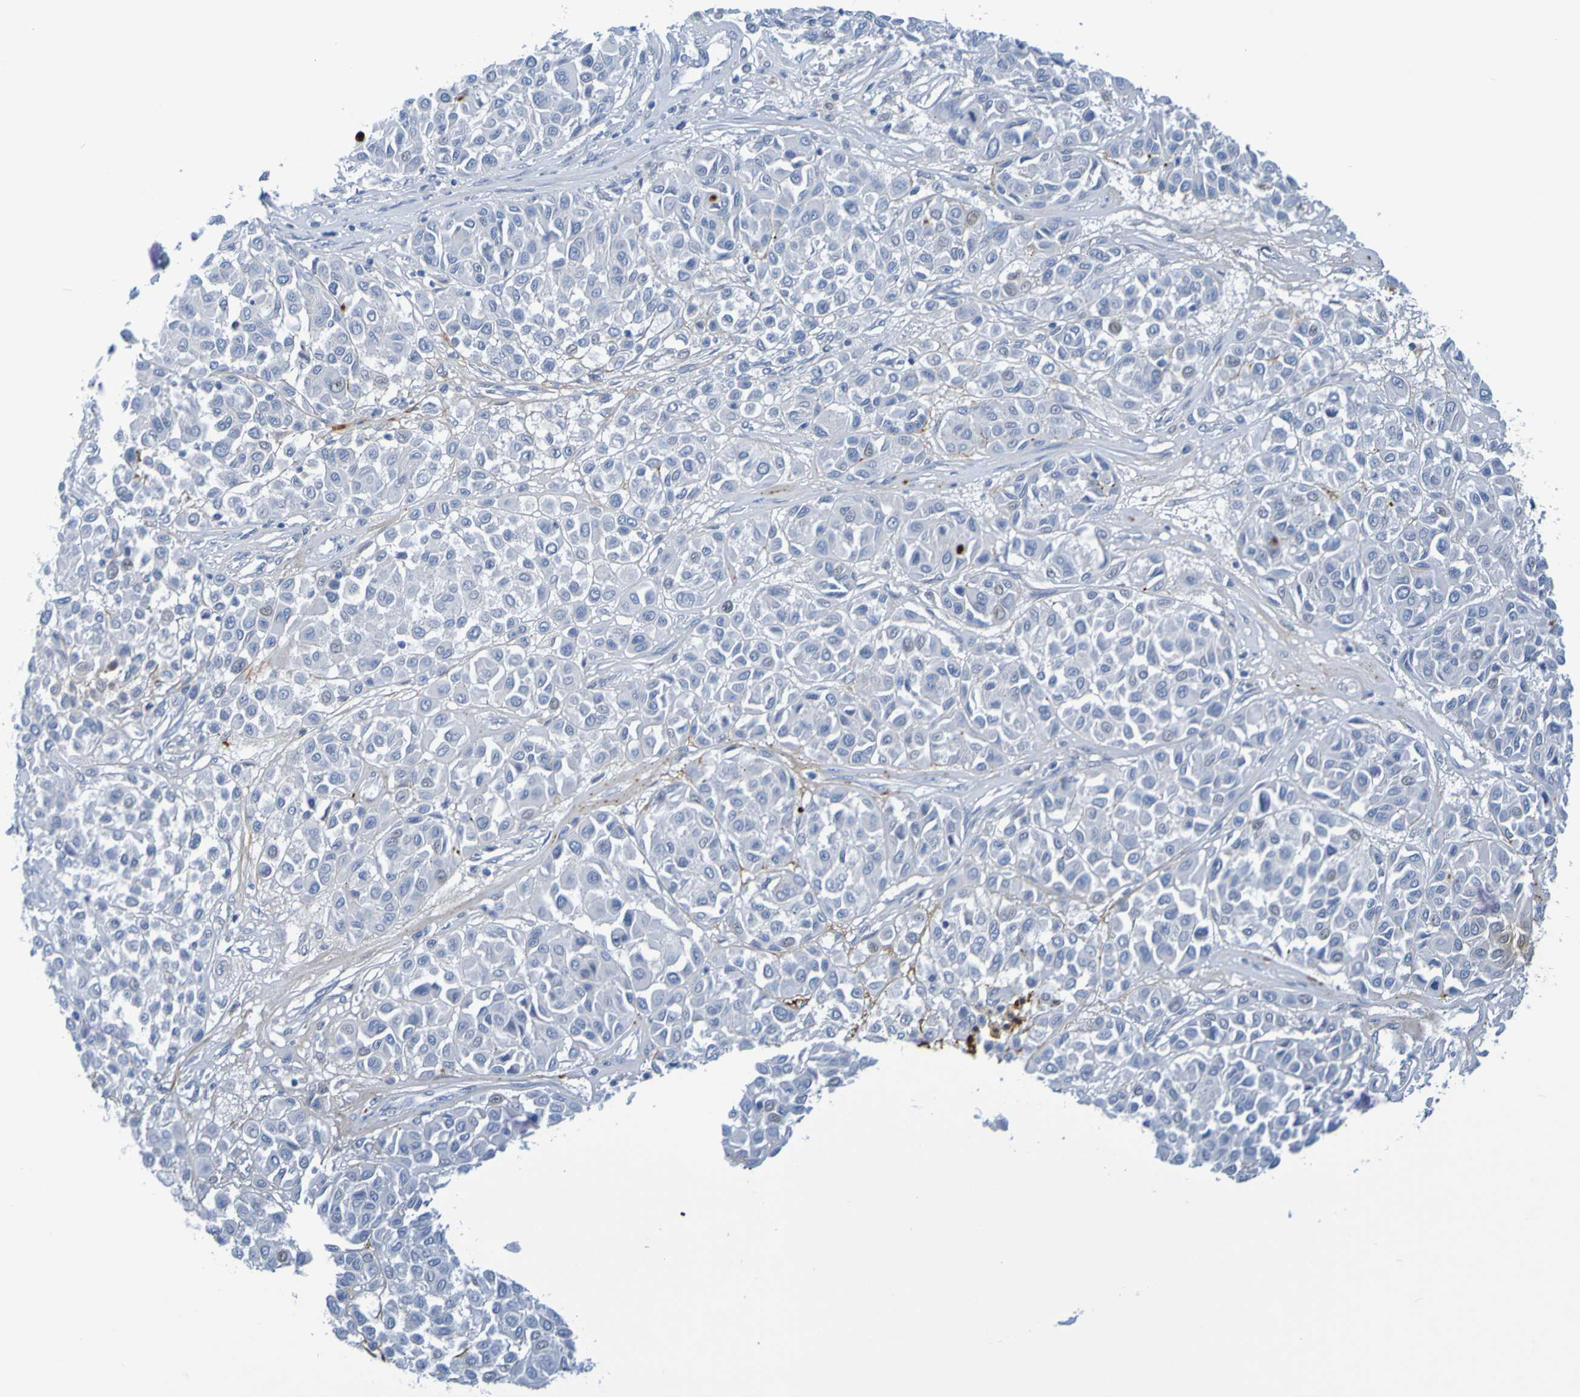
{"staining": {"intensity": "negative", "quantity": "none", "location": "none"}, "tissue": "melanoma", "cell_type": "Tumor cells", "image_type": "cancer", "snomed": [{"axis": "morphology", "description": "Malignant melanoma, Metastatic site"}, {"axis": "topography", "description": "Soft tissue"}], "caption": "Image shows no protein expression in tumor cells of melanoma tissue.", "gene": "IL10", "patient": {"sex": "male", "age": 41}}